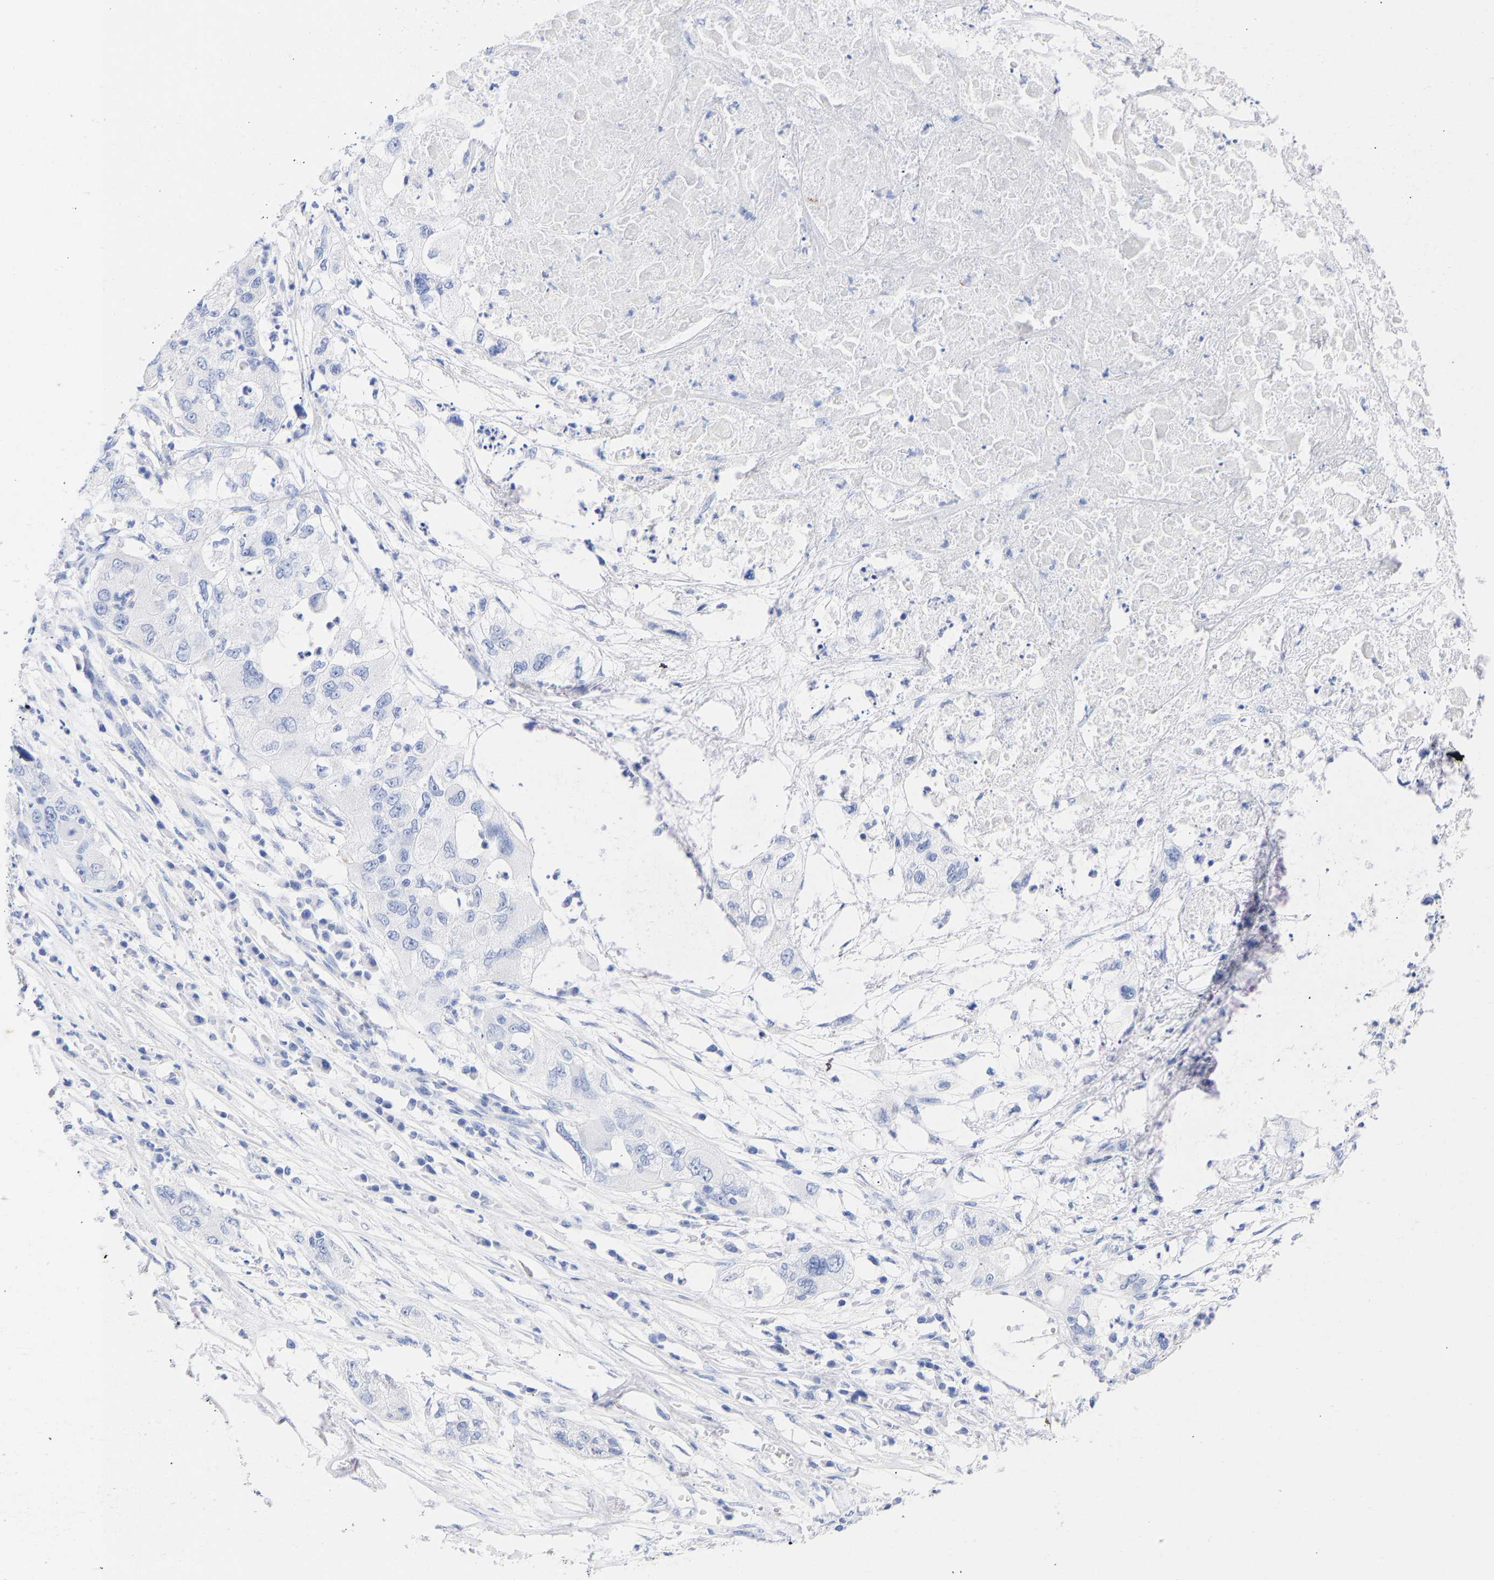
{"staining": {"intensity": "negative", "quantity": "none", "location": "none"}, "tissue": "pancreatic cancer", "cell_type": "Tumor cells", "image_type": "cancer", "snomed": [{"axis": "morphology", "description": "Adenocarcinoma, NOS"}, {"axis": "topography", "description": "Pancreas"}], "caption": "Protein analysis of pancreatic cancer shows no significant staining in tumor cells.", "gene": "KRT1", "patient": {"sex": "female", "age": 78}}